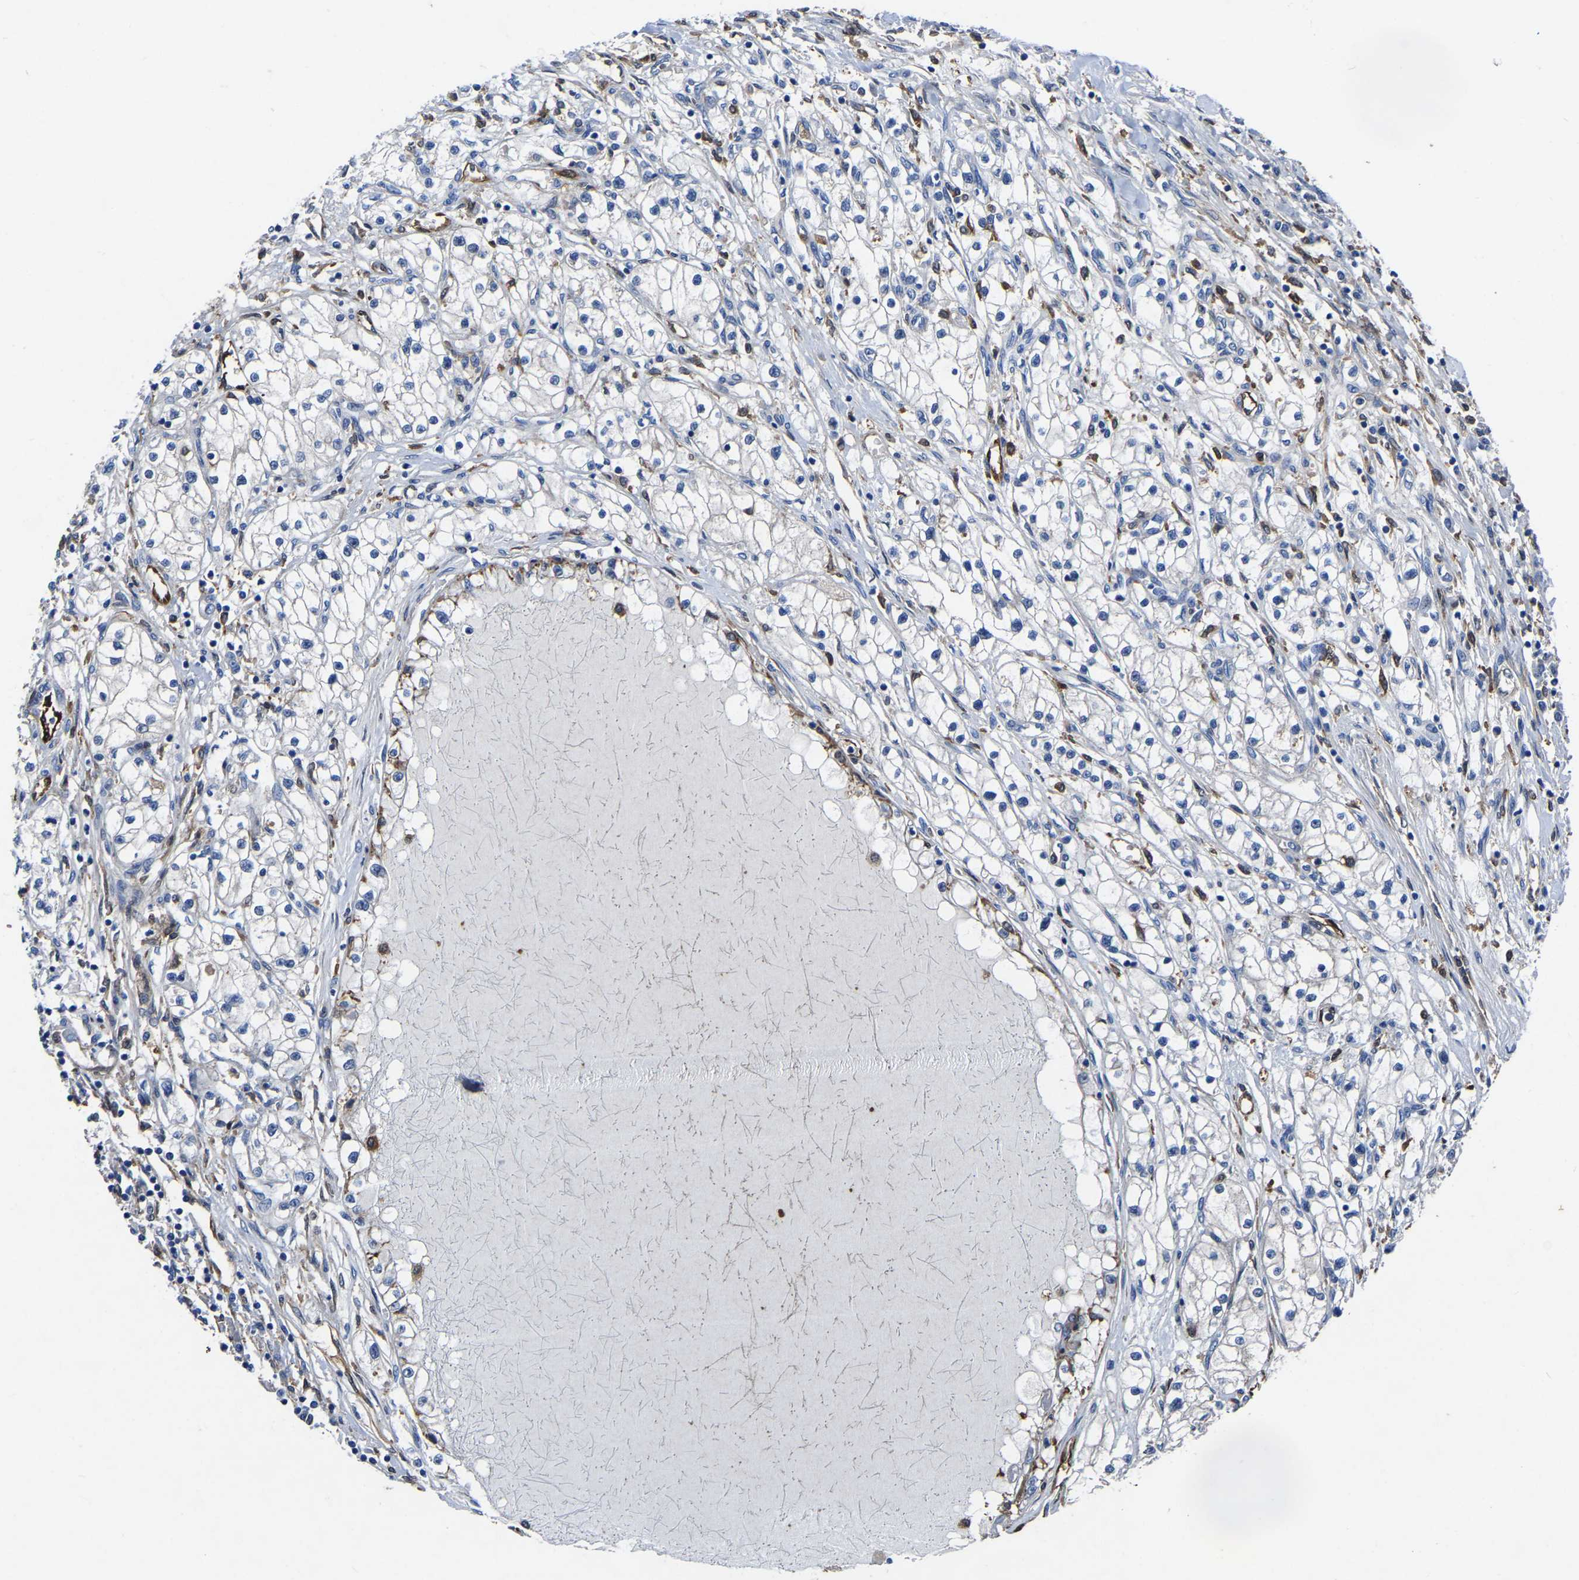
{"staining": {"intensity": "negative", "quantity": "none", "location": "none"}, "tissue": "renal cancer", "cell_type": "Tumor cells", "image_type": "cancer", "snomed": [{"axis": "morphology", "description": "Adenocarcinoma, NOS"}, {"axis": "topography", "description": "Kidney"}], "caption": "The micrograph displays no significant positivity in tumor cells of adenocarcinoma (renal).", "gene": "ATG2B", "patient": {"sex": "male", "age": 68}}